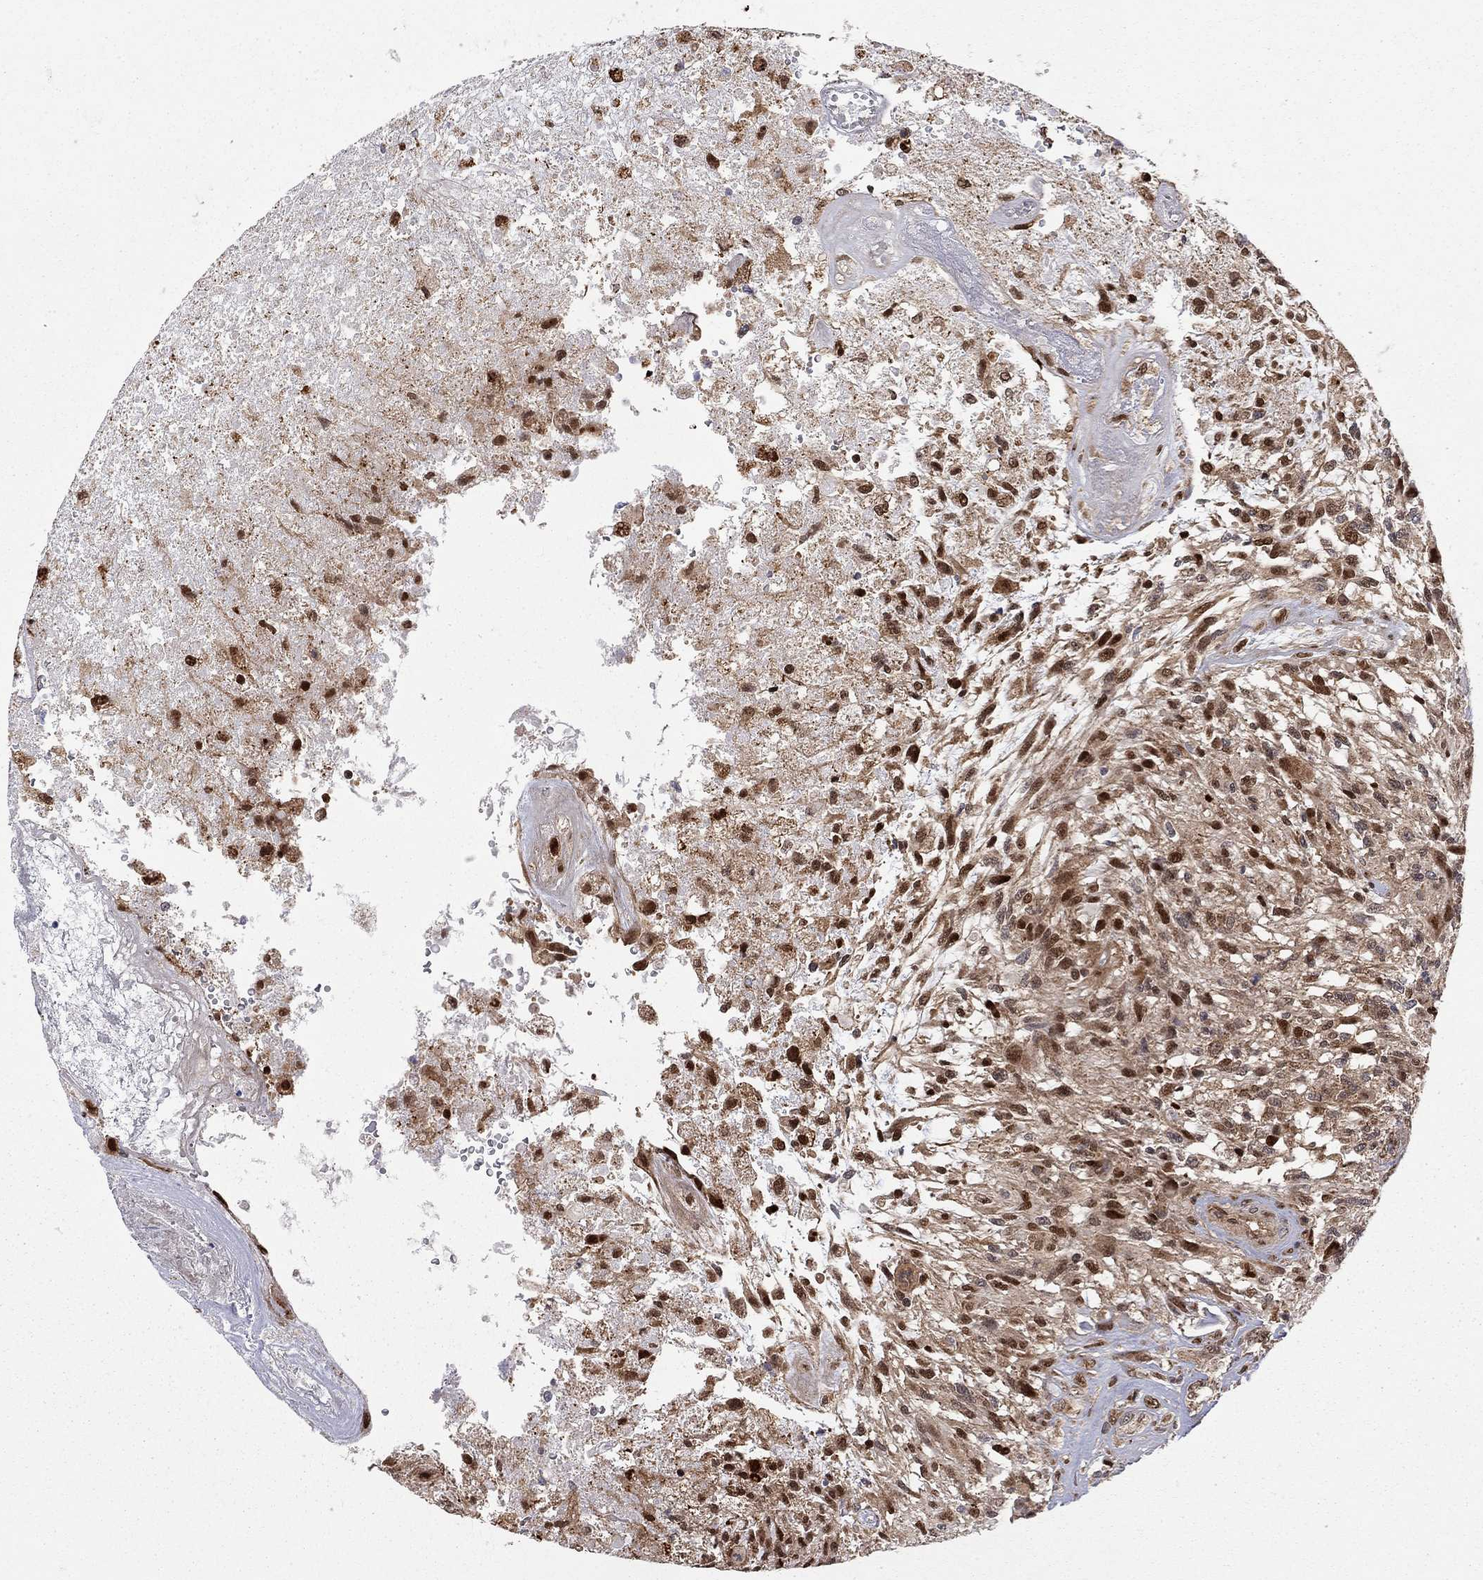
{"staining": {"intensity": "strong", "quantity": "25%-75%", "location": "nuclear"}, "tissue": "glioma", "cell_type": "Tumor cells", "image_type": "cancer", "snomed": [{"axis": "morphology", "description": "Glioma, malignant, High grade"}, {"axis": "topography", "description": "Brain"}], "caption": "DAB (3,3'-diaminobenzidine) immunohistochemical staining of glioma shows strong nuclear protein staining in about 25%-75% of tumor cells. (brown staining indicates protein expression, while blue staining denotes nuclei).", "gene": "ELOB", "patient": {"sex": "male", "age": 56}}